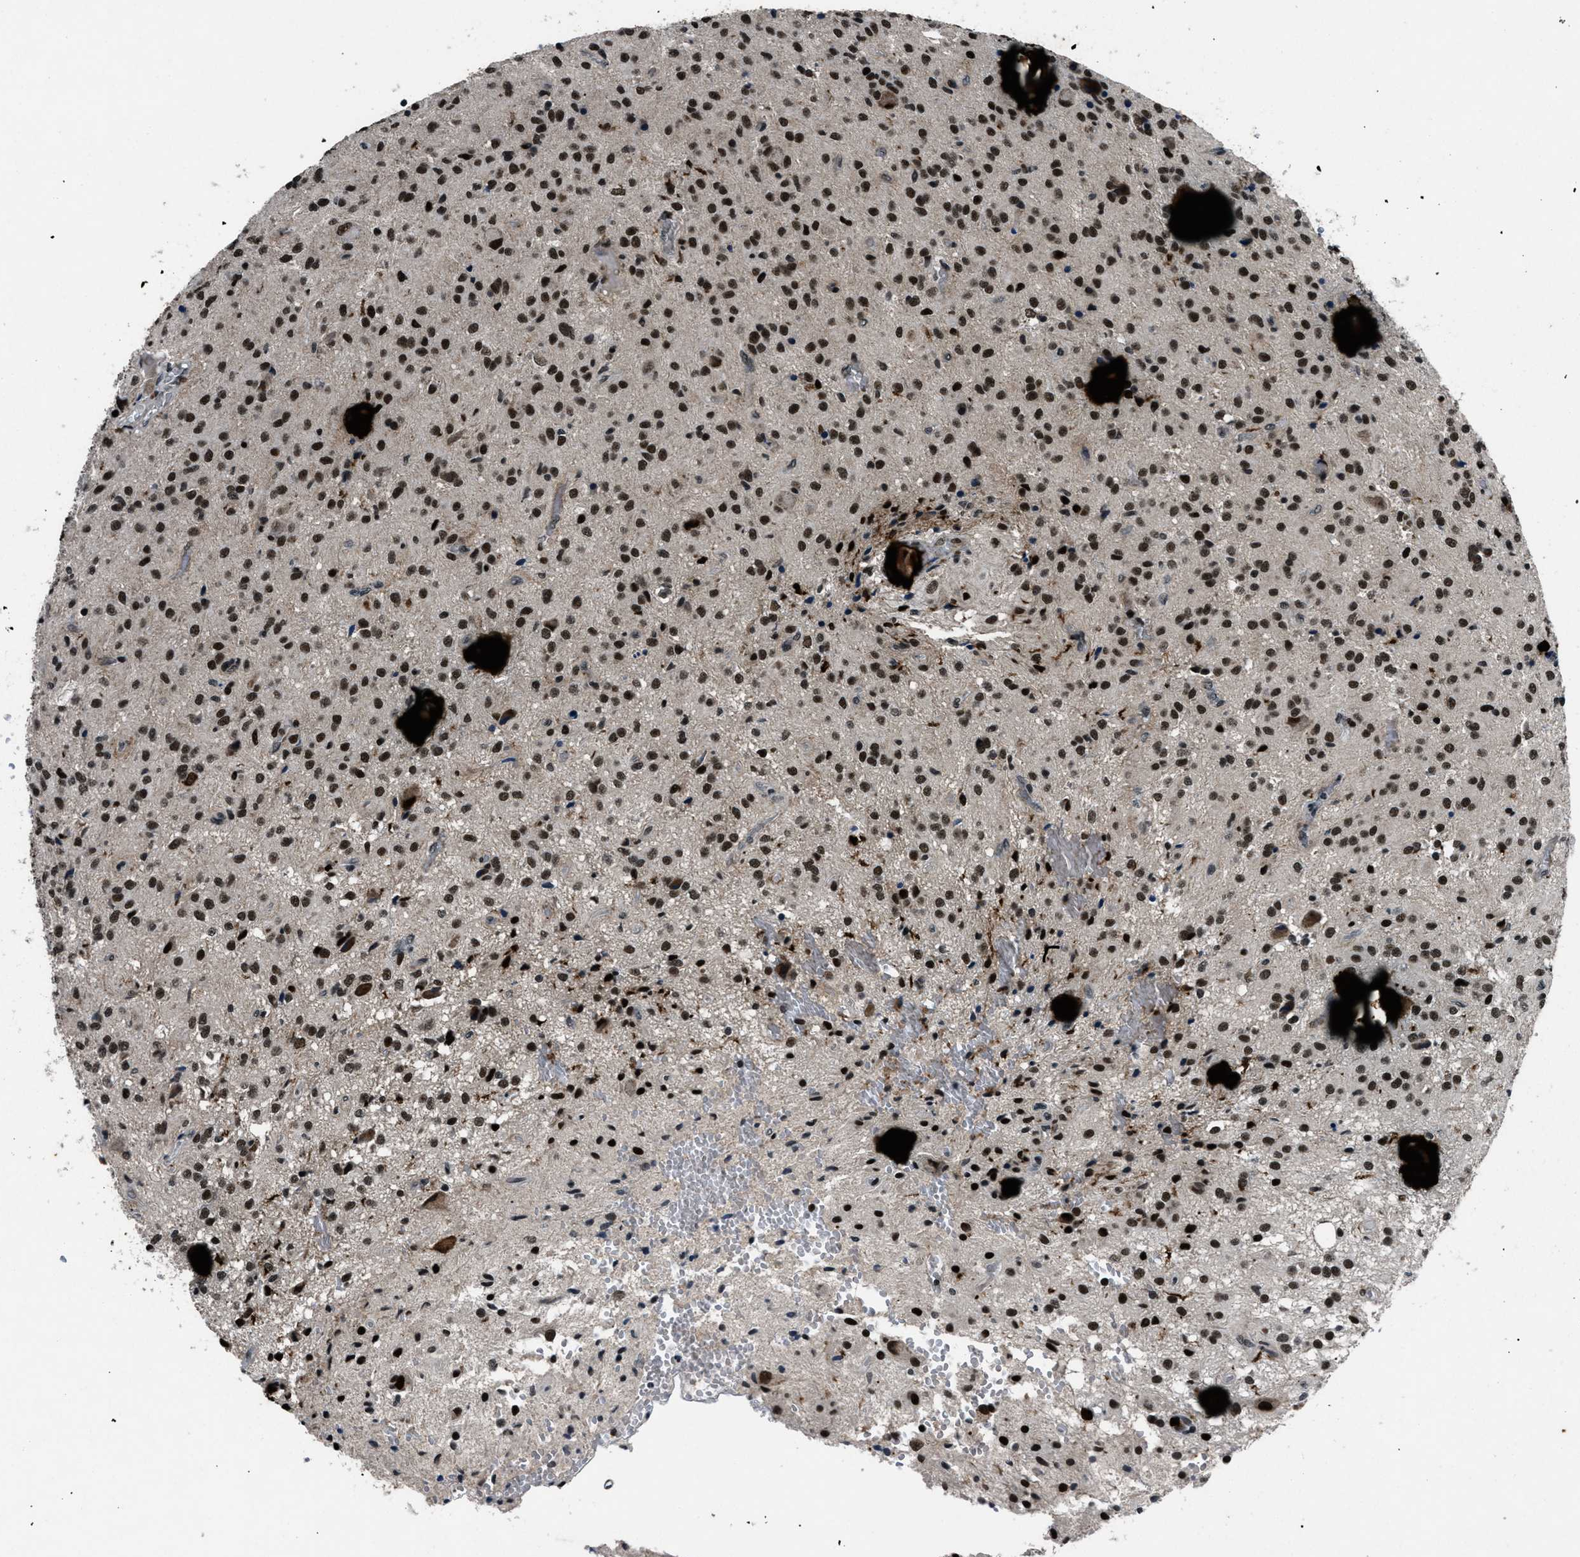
{"staining": {"intensity": "strong", "quantity": ">75%", "location": "nuclear"}, "tissue": "glioma", "cell_type": "Tumor cells", "image_type": "cancer", "snomed": [{"axis": "morphology", "description": "Glioma, malignant, High grade"}, {"axis": "topography", "description": "Brain"}], "caption": "Immunohistochemical staining of glioma shows high levels of strong nuclear staining in about >75% of tumor cells.", "gene": "SMARCB1", "patient": {"sex": "female", "age": 59}}